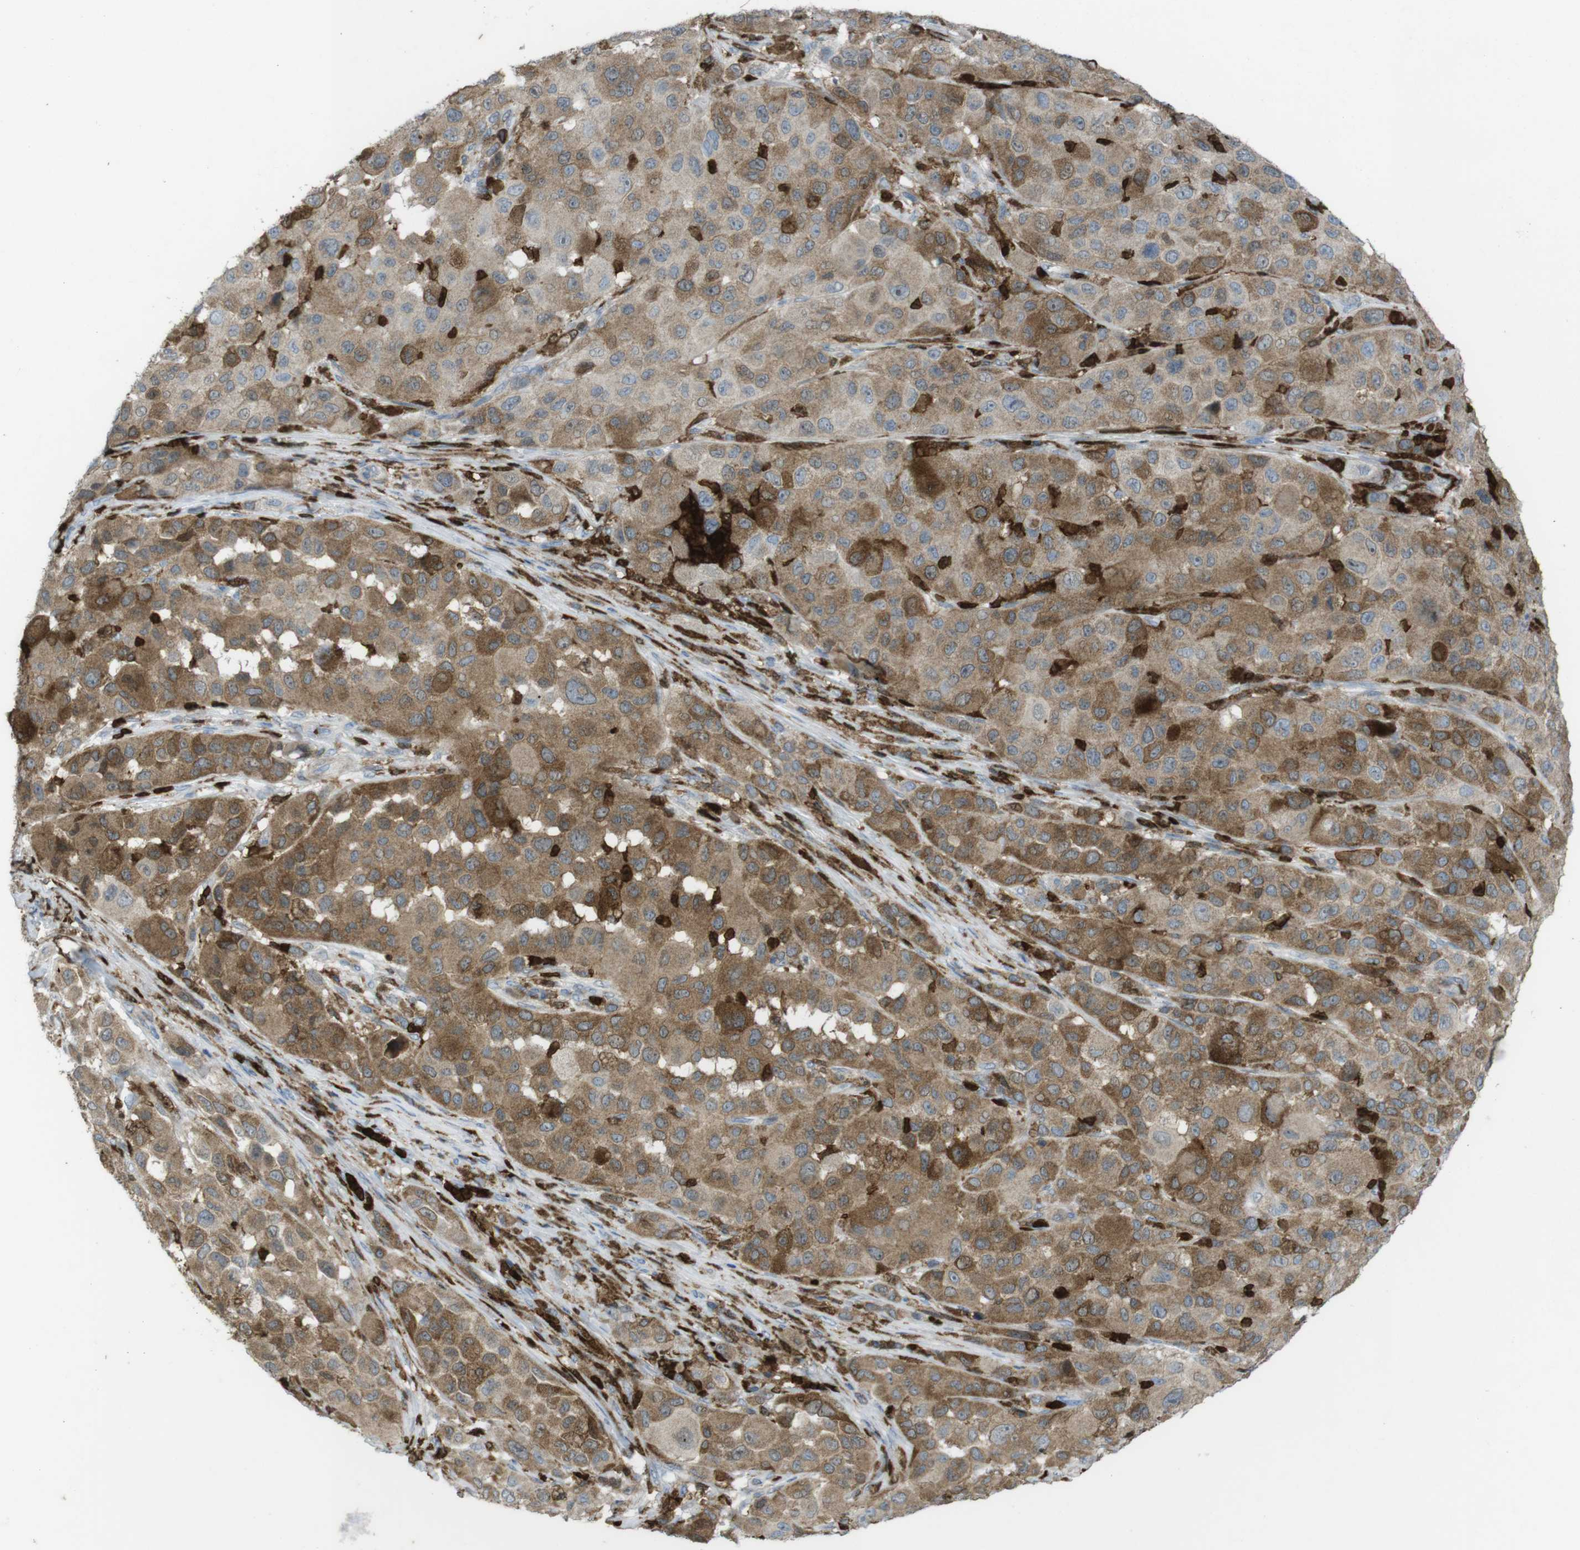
{"staining": {"intensity": "moderate", "quantity": ">75%", "location": "cytoplasmic/membranous"}, "tissue": "melanoma", "cell_type": "Tumor cells", "image_type": "cancer", "snomed": [{"axis": "morphology", "description": "Malignant melanoma, NOS"}, {"axis": "topography", "description": "Skin"}], "caption": "Malignant melanoma stained with immunohistochemistry (IHC) displays moderate cytoplasmic/membranous positivity in about >75% of tumor cells.", "gene": "PRKCD", "patient": {"sex": "male", "age": 96}}